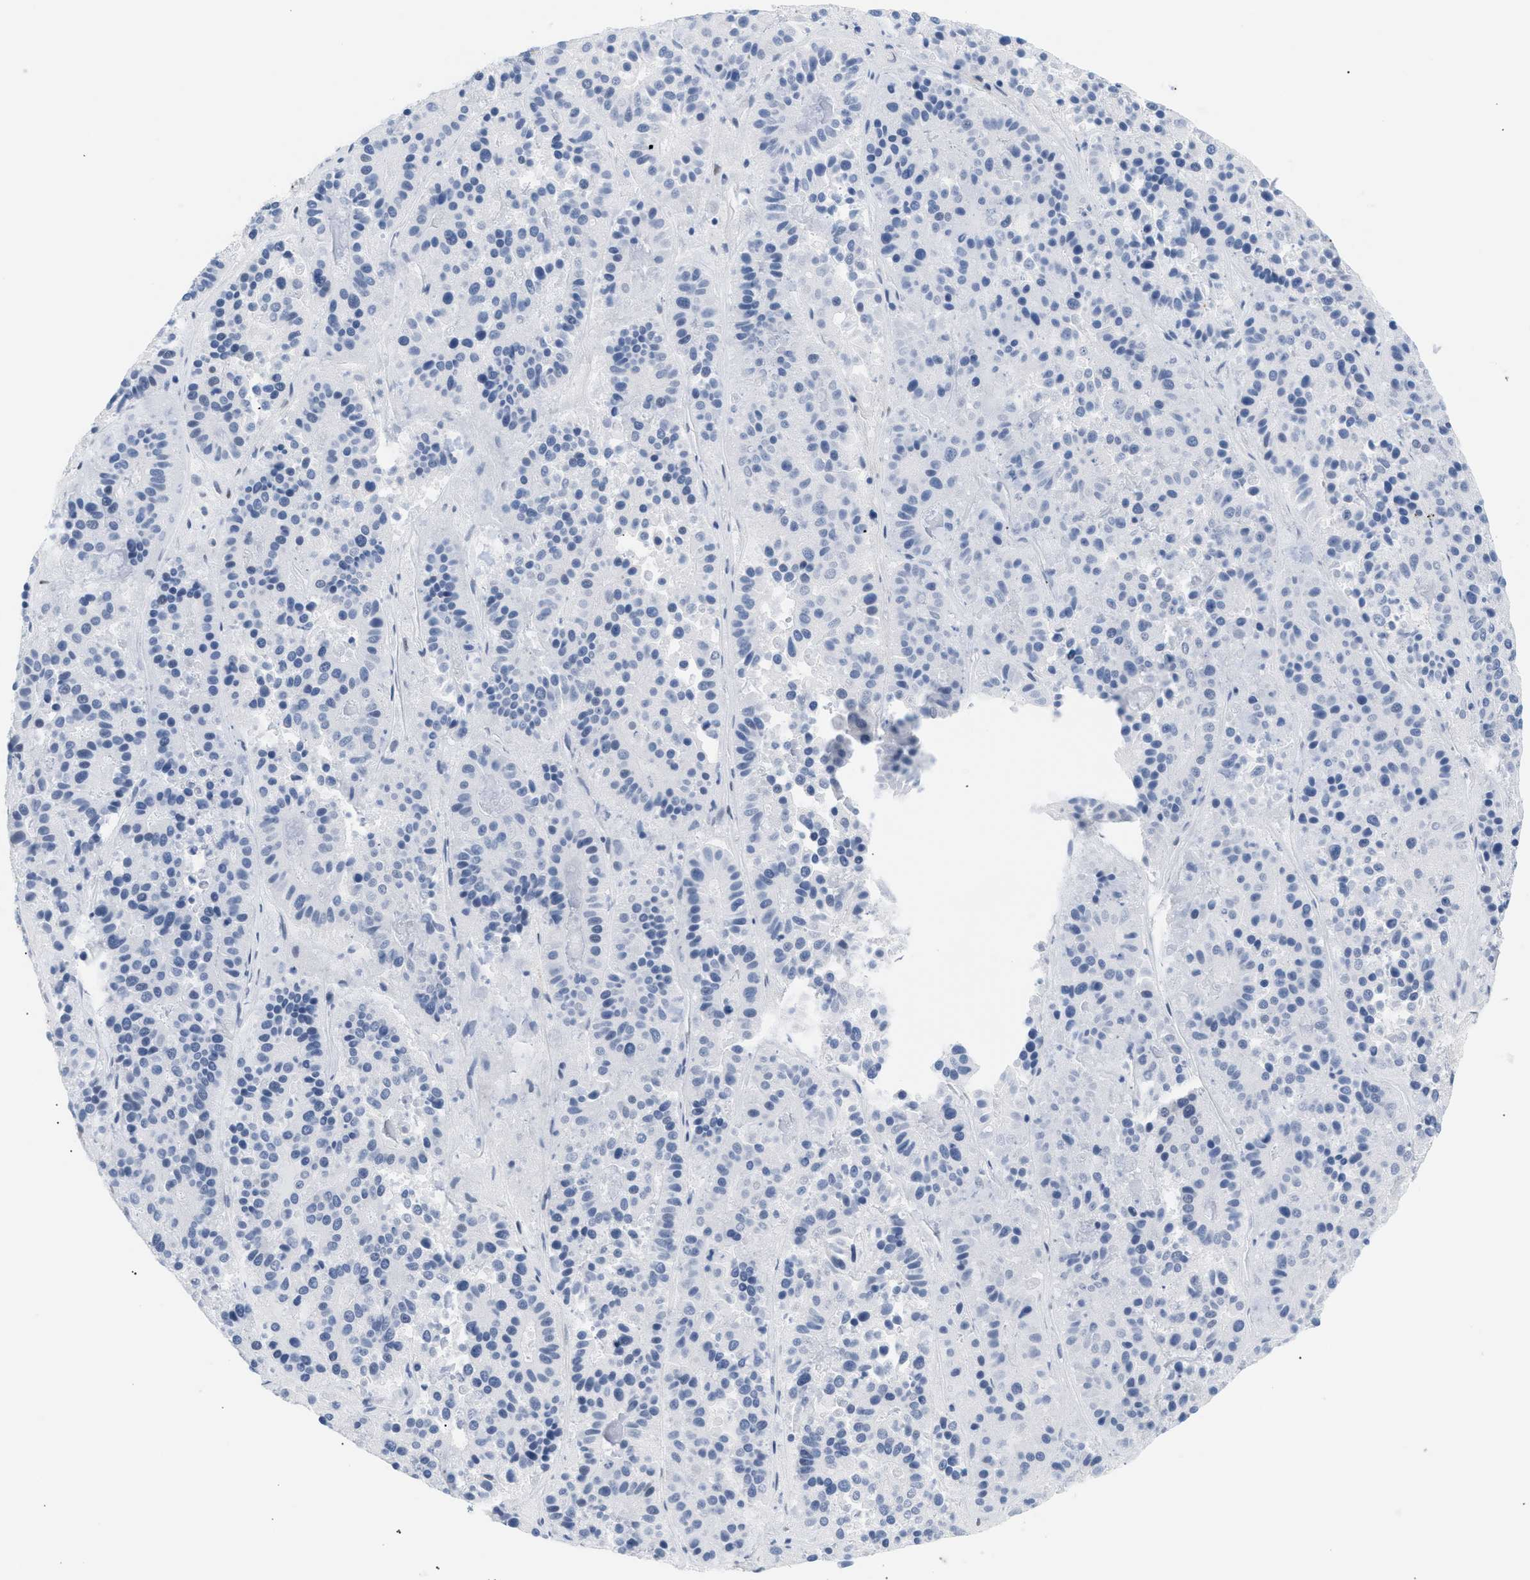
{"staining": {"intensity": "negative", "quantity": "none", "location": "none"}, "tissue": "pancreatic cancer", "cell_type": "Tumor cells", "image_type": "cancer", "snomed": [{"axis": "morphology", "description": "Adenocarcinoma, NOS"}, {"axis": "topography", "description": "Pancreas"}], "caption": "Protein analysis of pancreatic cancer (adenocarcinoma) exhibits no significant positivity in tumor cells.", "gene": "ELN", "patient": {"sex": "male", "age": 50}}